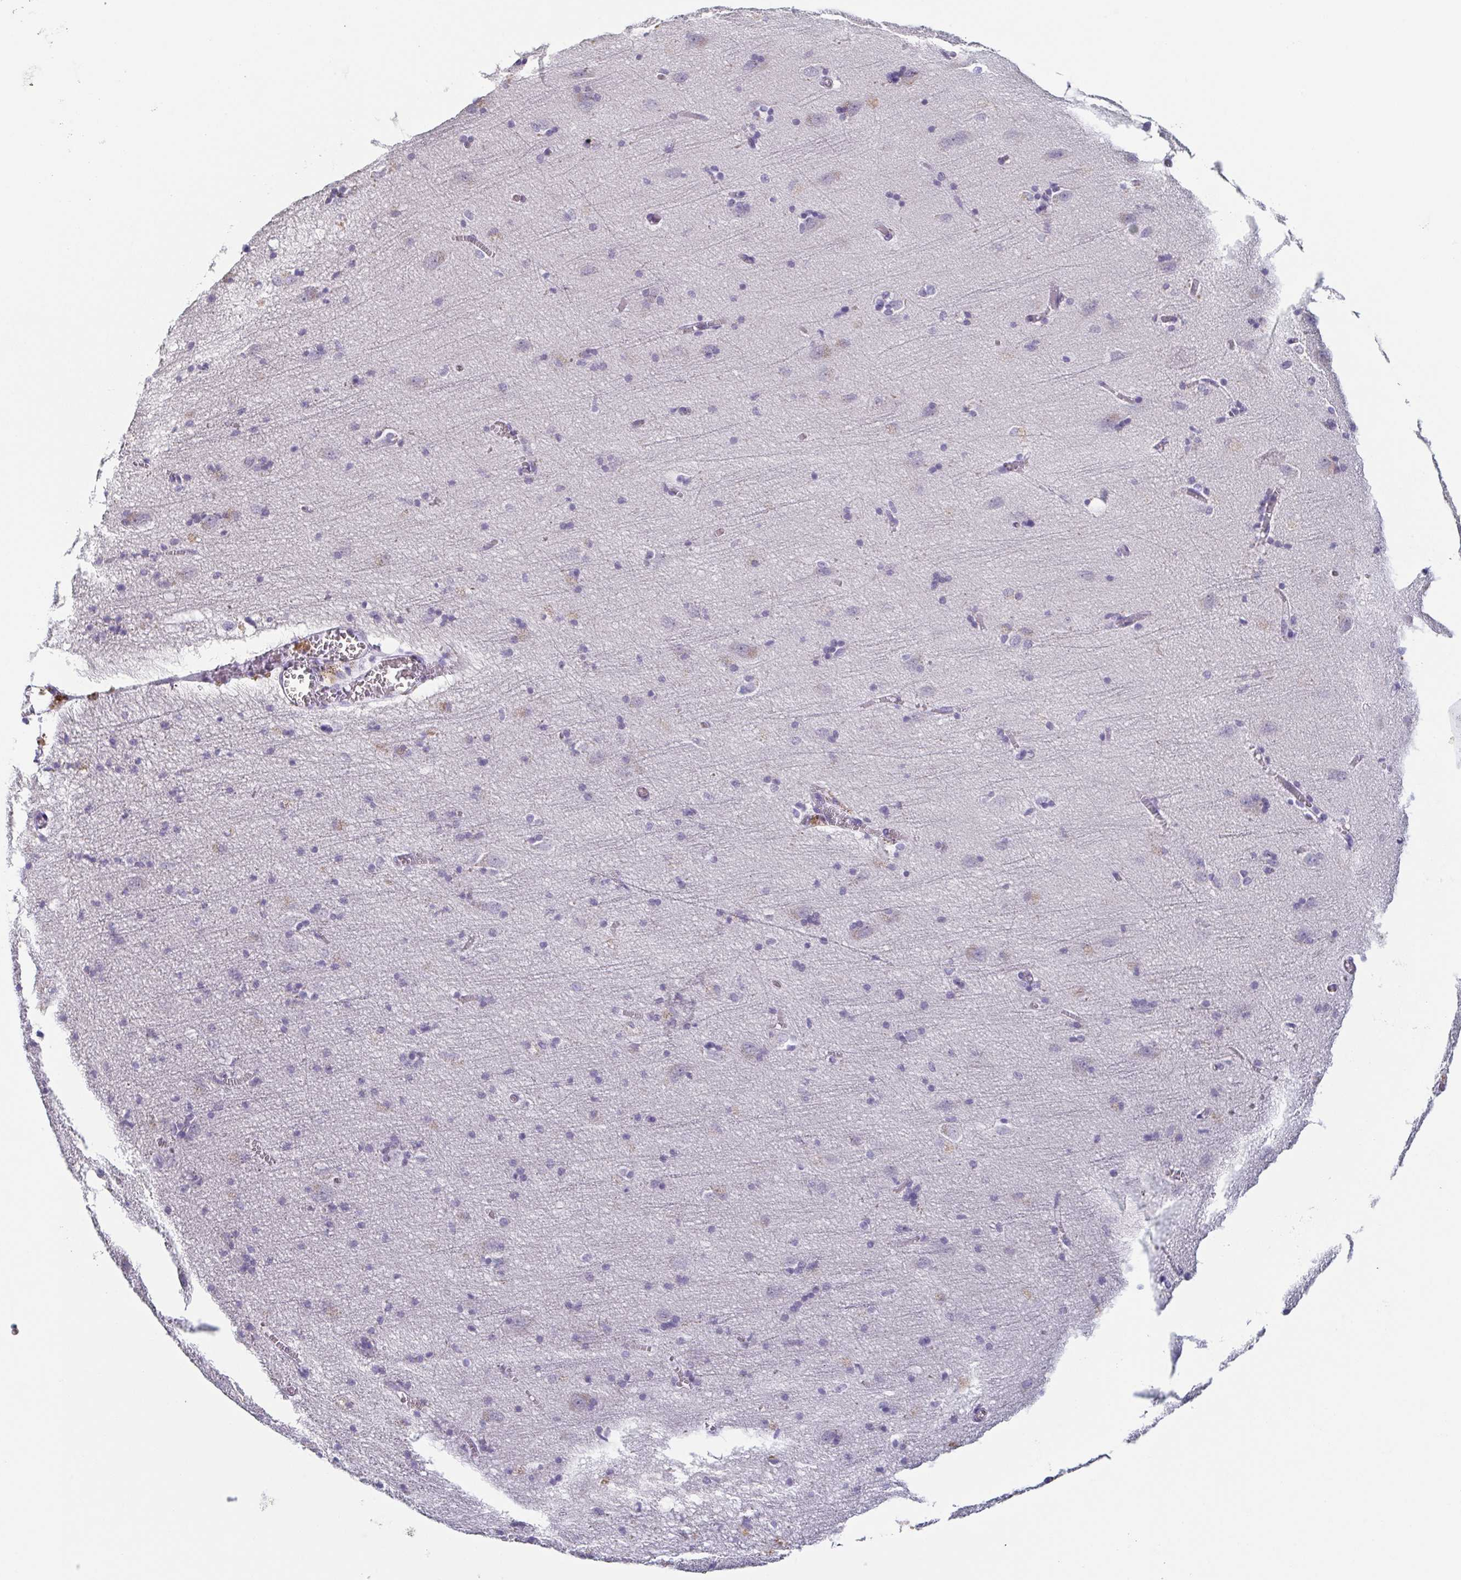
{"staining": {"intensity": "negative", "quantity": "none", "location": "none"}, "tissue": "cerebral cortex", "cell_type": "Endothelial cells", "image_type": "normal", "snomed": [{"axis": "morphology", "description": "Normal tissue, NOS"}, {"axis": "topography", "description": "Cerebral cortex"}], "caption": "Immunohistochemistry of normal human cerebral cortex reveals no positivity in endothelial cells.", "gene": "ITLN1", "patient": {"sex": "male", "age": 70}}